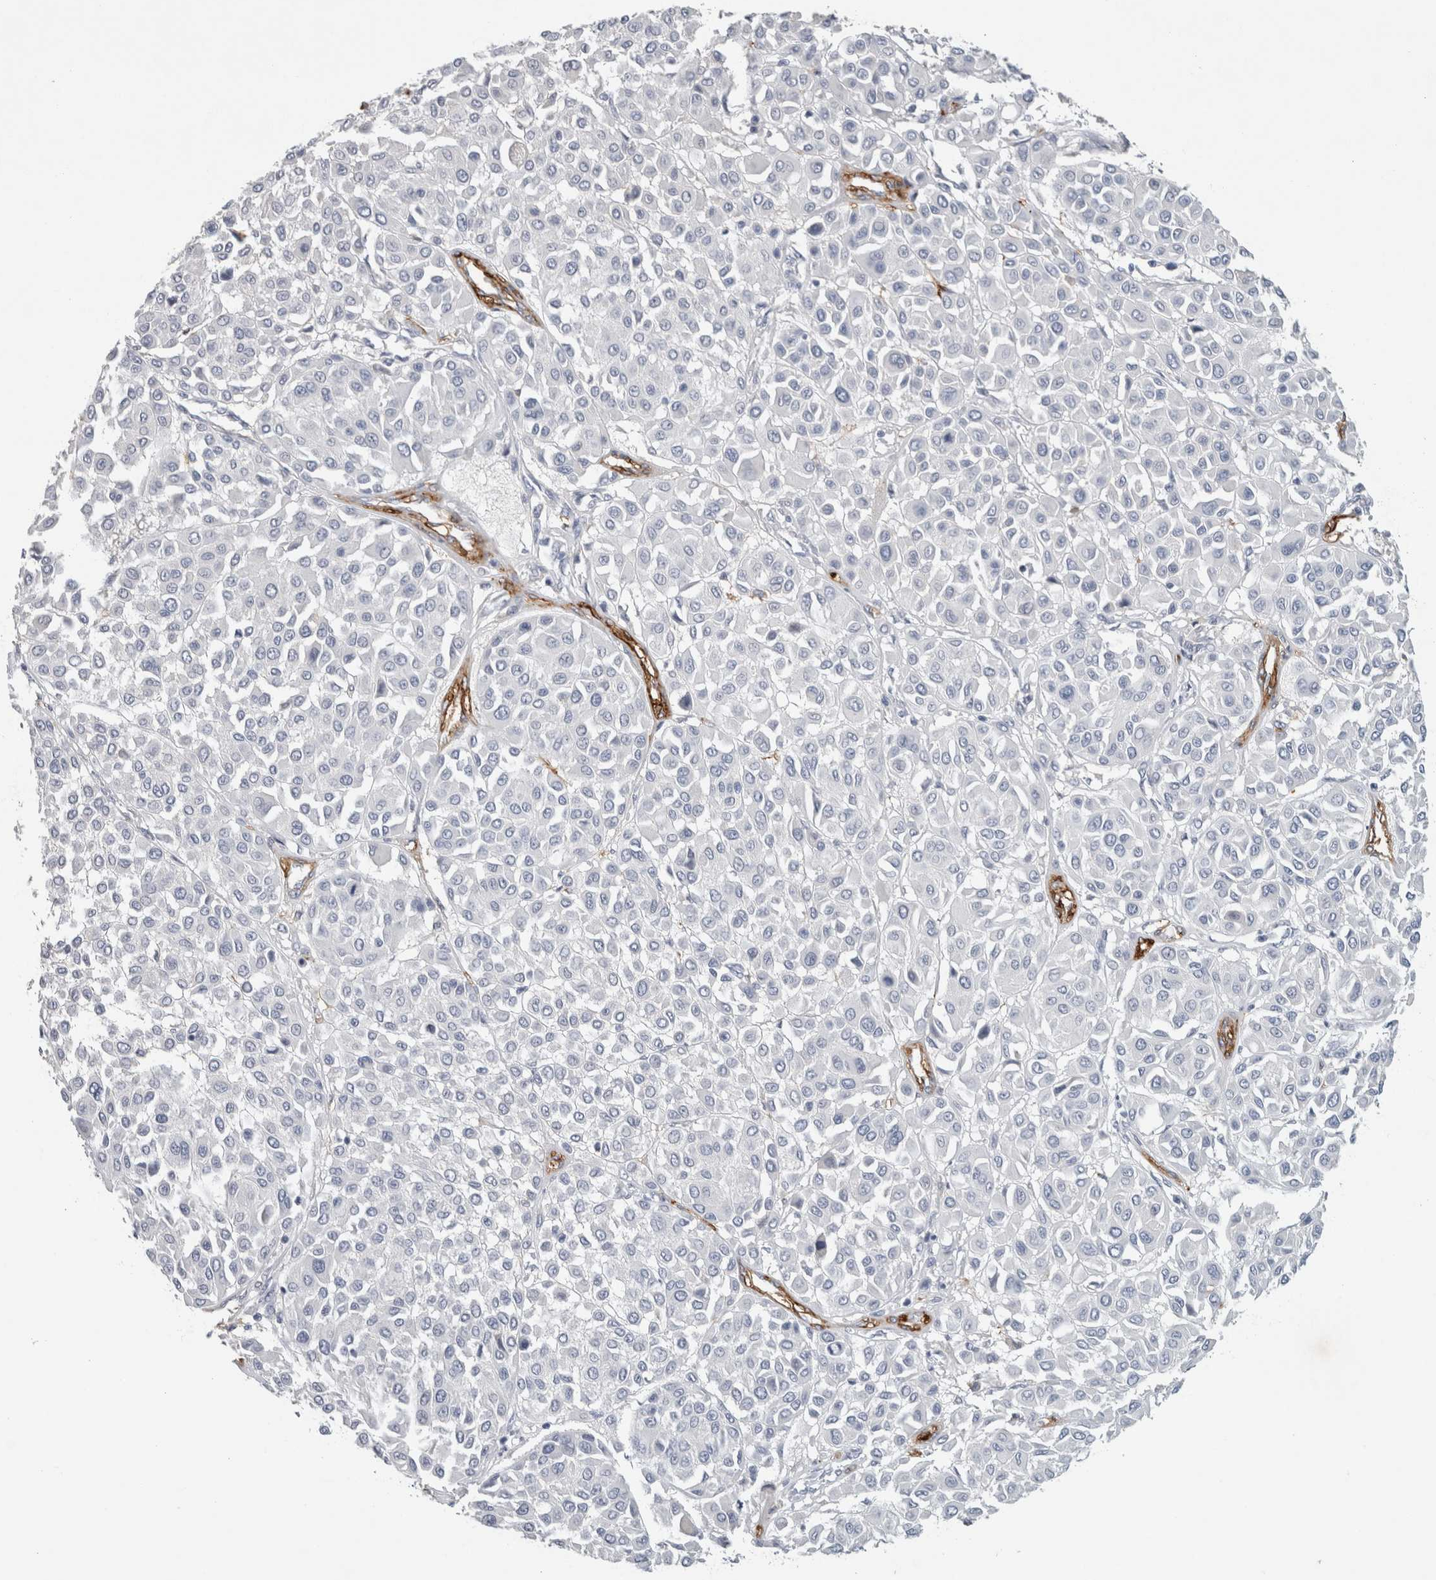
{"staining": {"intensity": "negative", "quantity": "none", "location": "none"}, "tissue": "melanoma", "cell_type": "Tumor cells", "image_type": "cancer", "snomed": [{"axis": "morphology", "description": "Malignant melanoma, Metastatic site"}, {"axis": "topography", "description": "Soft tissue"}], "caption": "Protein analysis of melanoma exhibits no significant staining in tumor cells.", "gene": "CD36", "patient": {"sex": "male", "age": 41}}